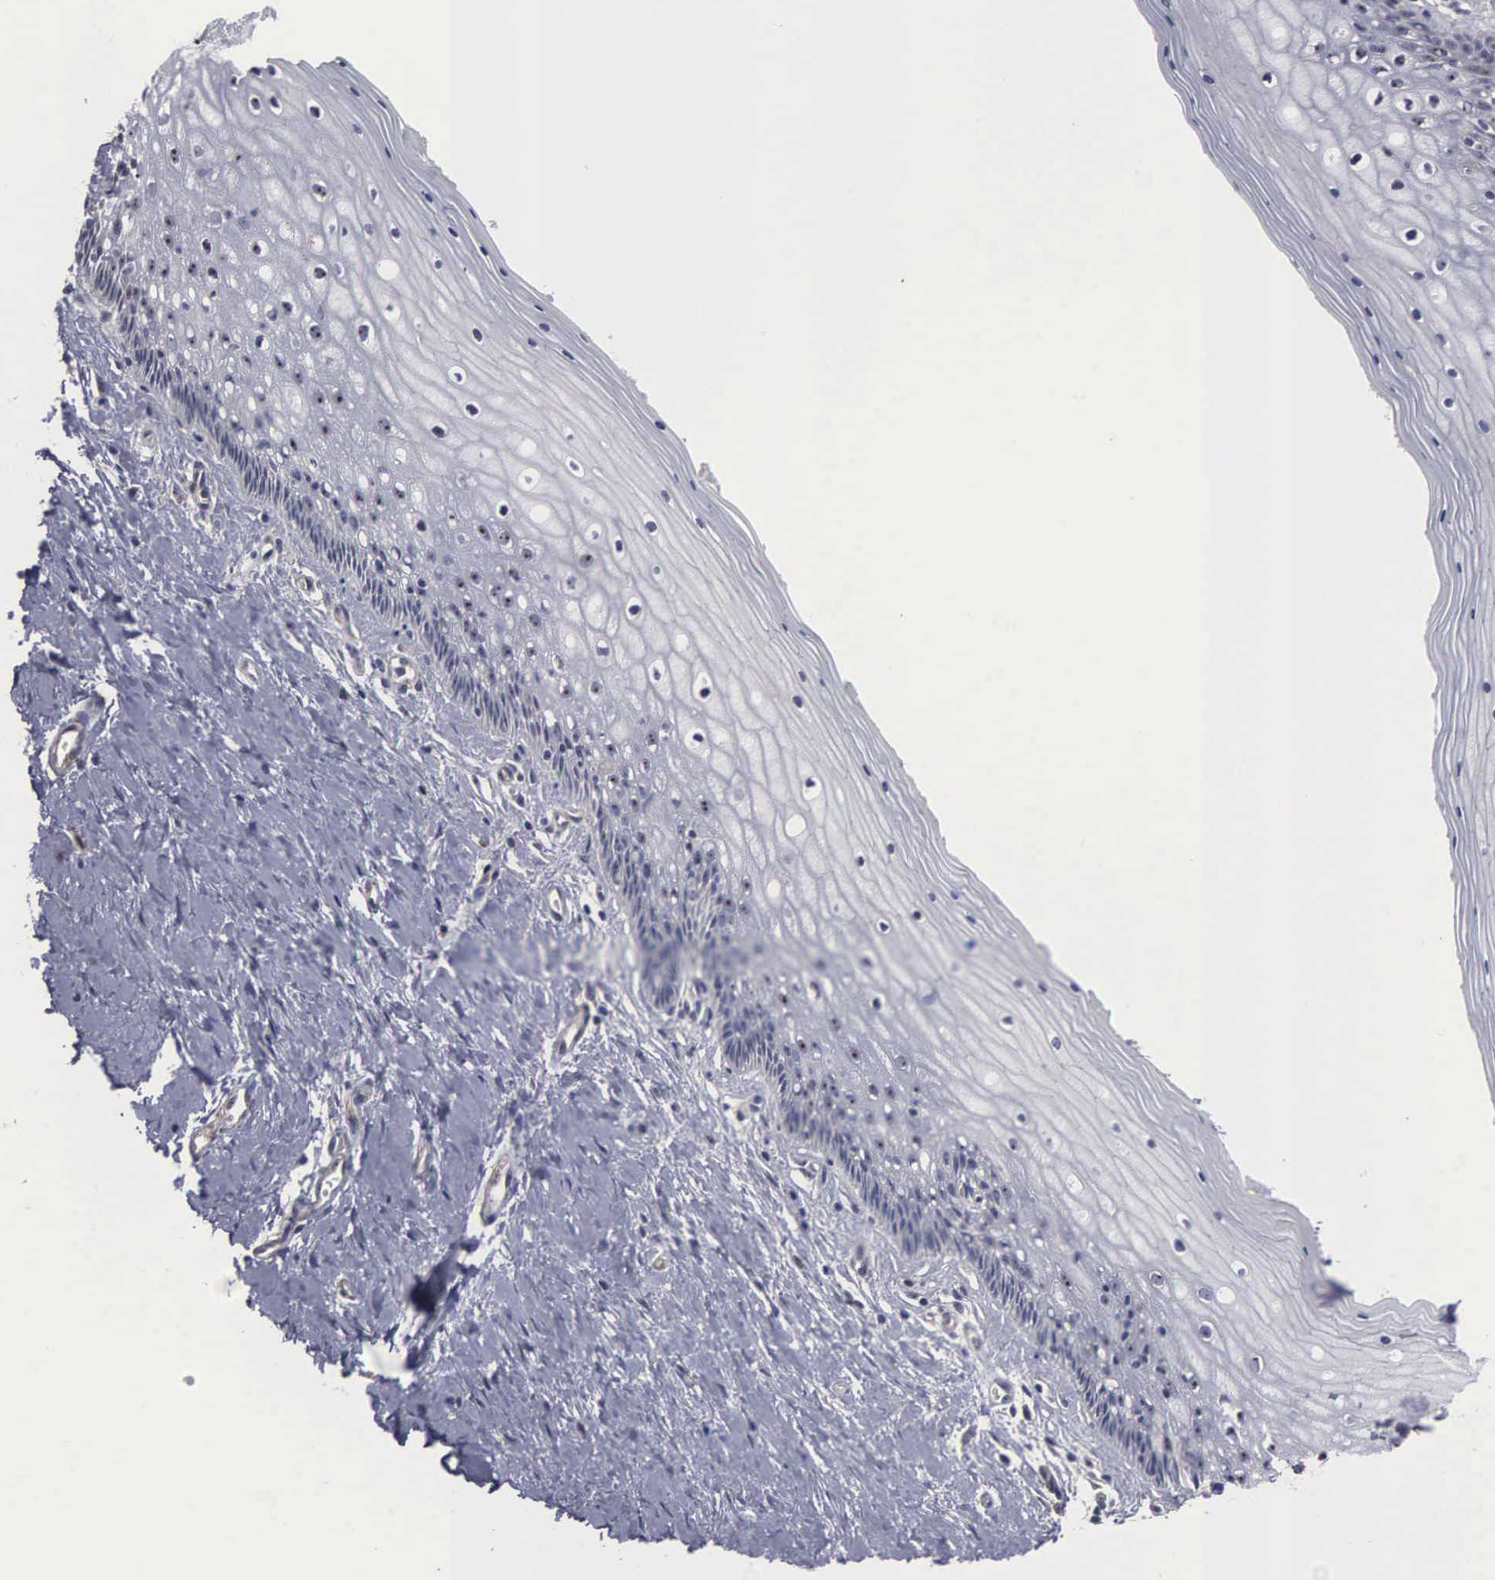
{"staining": {"intensity": "weak", "quantity": "25%-75%", "location": "cytoplasmic/membranous"}, "tissue": "vagina", "cell_type": "Squamous epithelial cells", "image_type": "normal", "snomed": [{"axis": "morphology", "description": "Normal tissue, NOS"}, {"axis": "topography", "description": "Vagina"}], "caption": "This image displays immunohistochemistry staining of unremarkable human vagina, with low weak cytoplasmic/membranous staining in about 25%-75% of squamous epithelial cells.", "gene": "NGDN", "patient": {"sex": "female", "age": 46}}